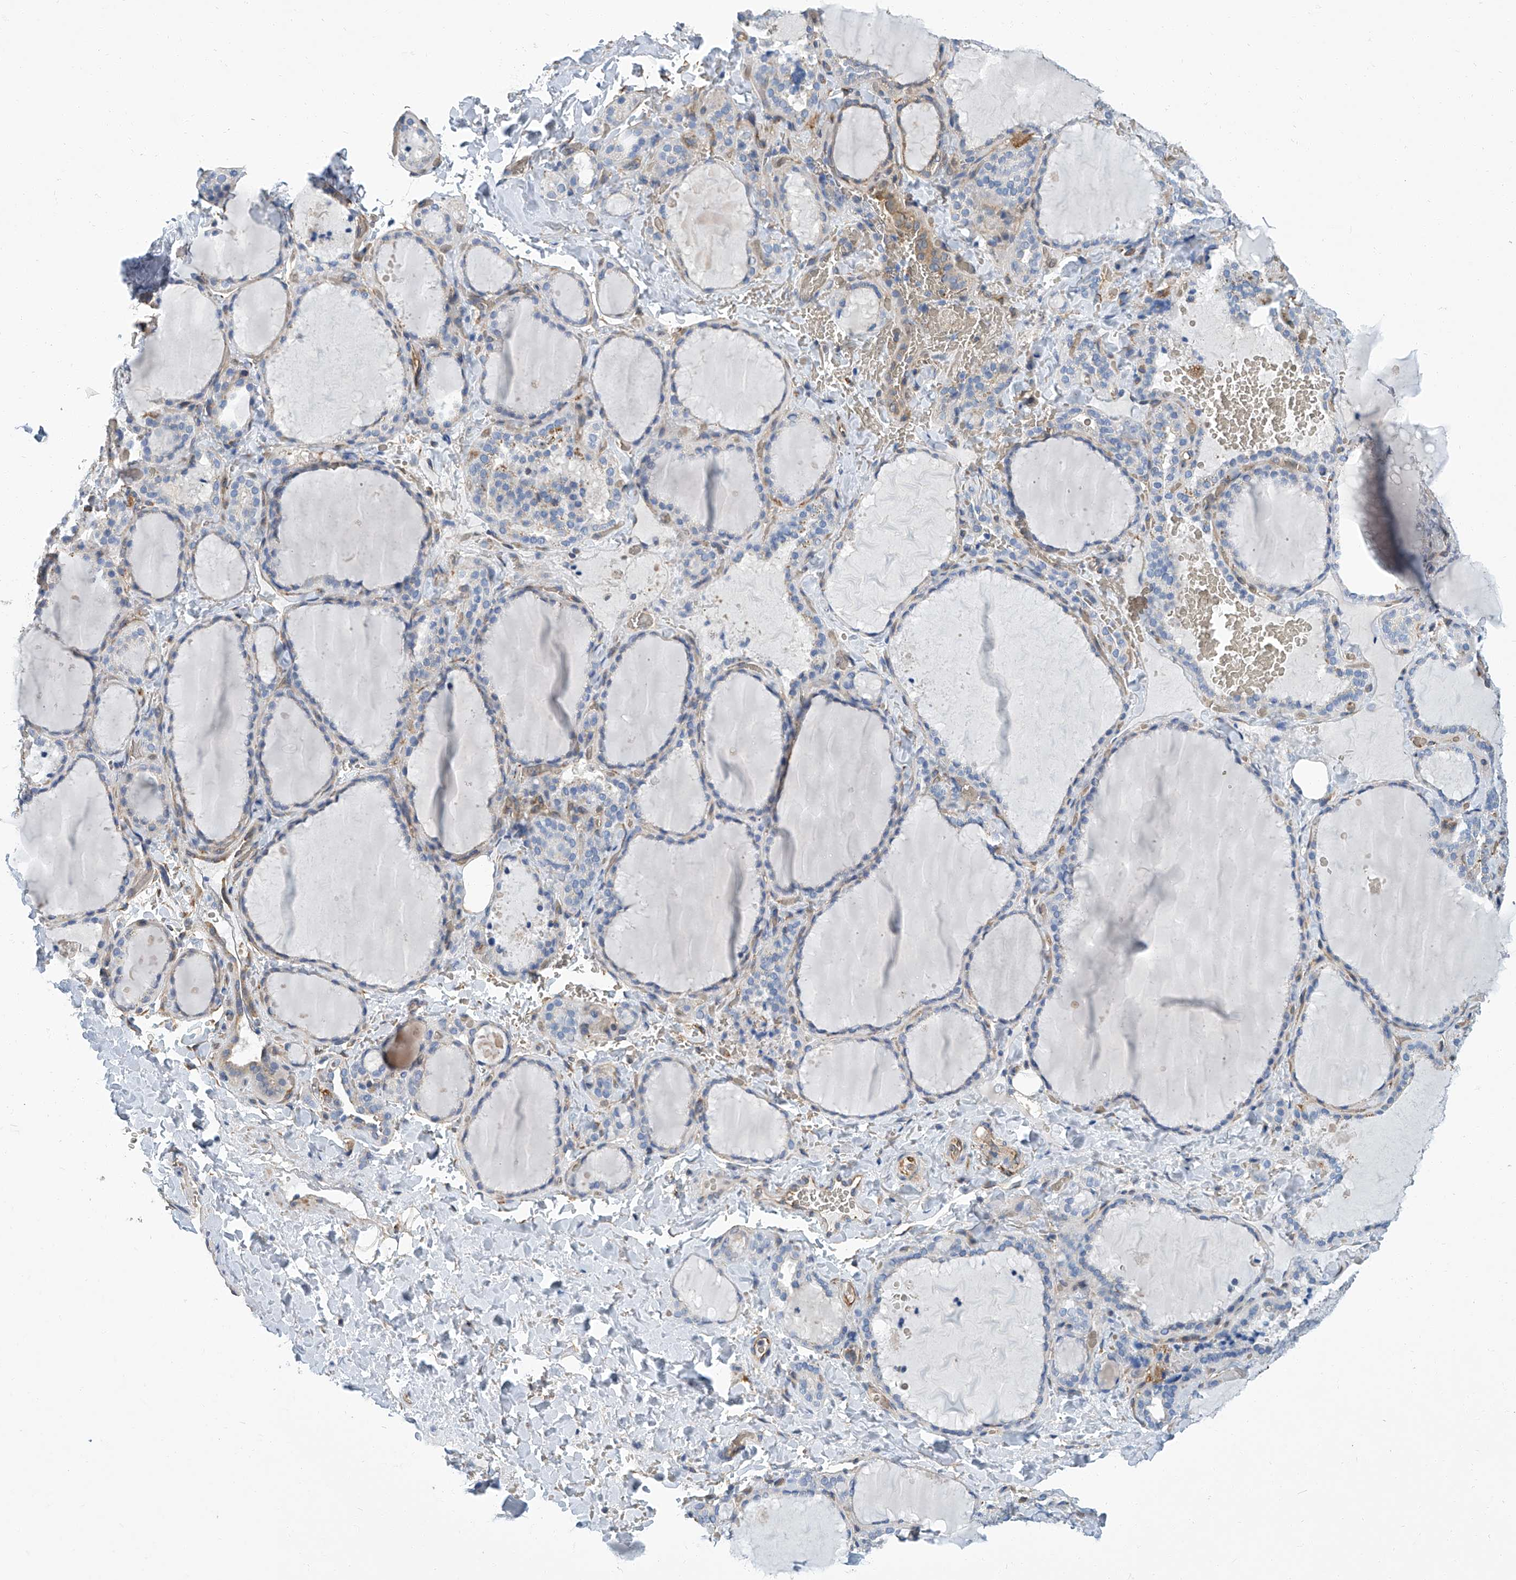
{"staining": {"intensity": "negative", "quantity": "none", "location": "none"}, "tissue": "thyroid gland", "cell_type": "Glandular cells", "image_type": "normal", "snomed": [{"axis": "morphology", "description": "Normal tissue, NOS"}, {"axis": "topography", "description": "Thyroid gland"}], "caption": "An IHC histopathology image of benign thyroid gland is shown. There is no staining in glandular cells of thyroid gland.", "gene": "PSMB10", "patient": {"sex": "female", "age": 22}}